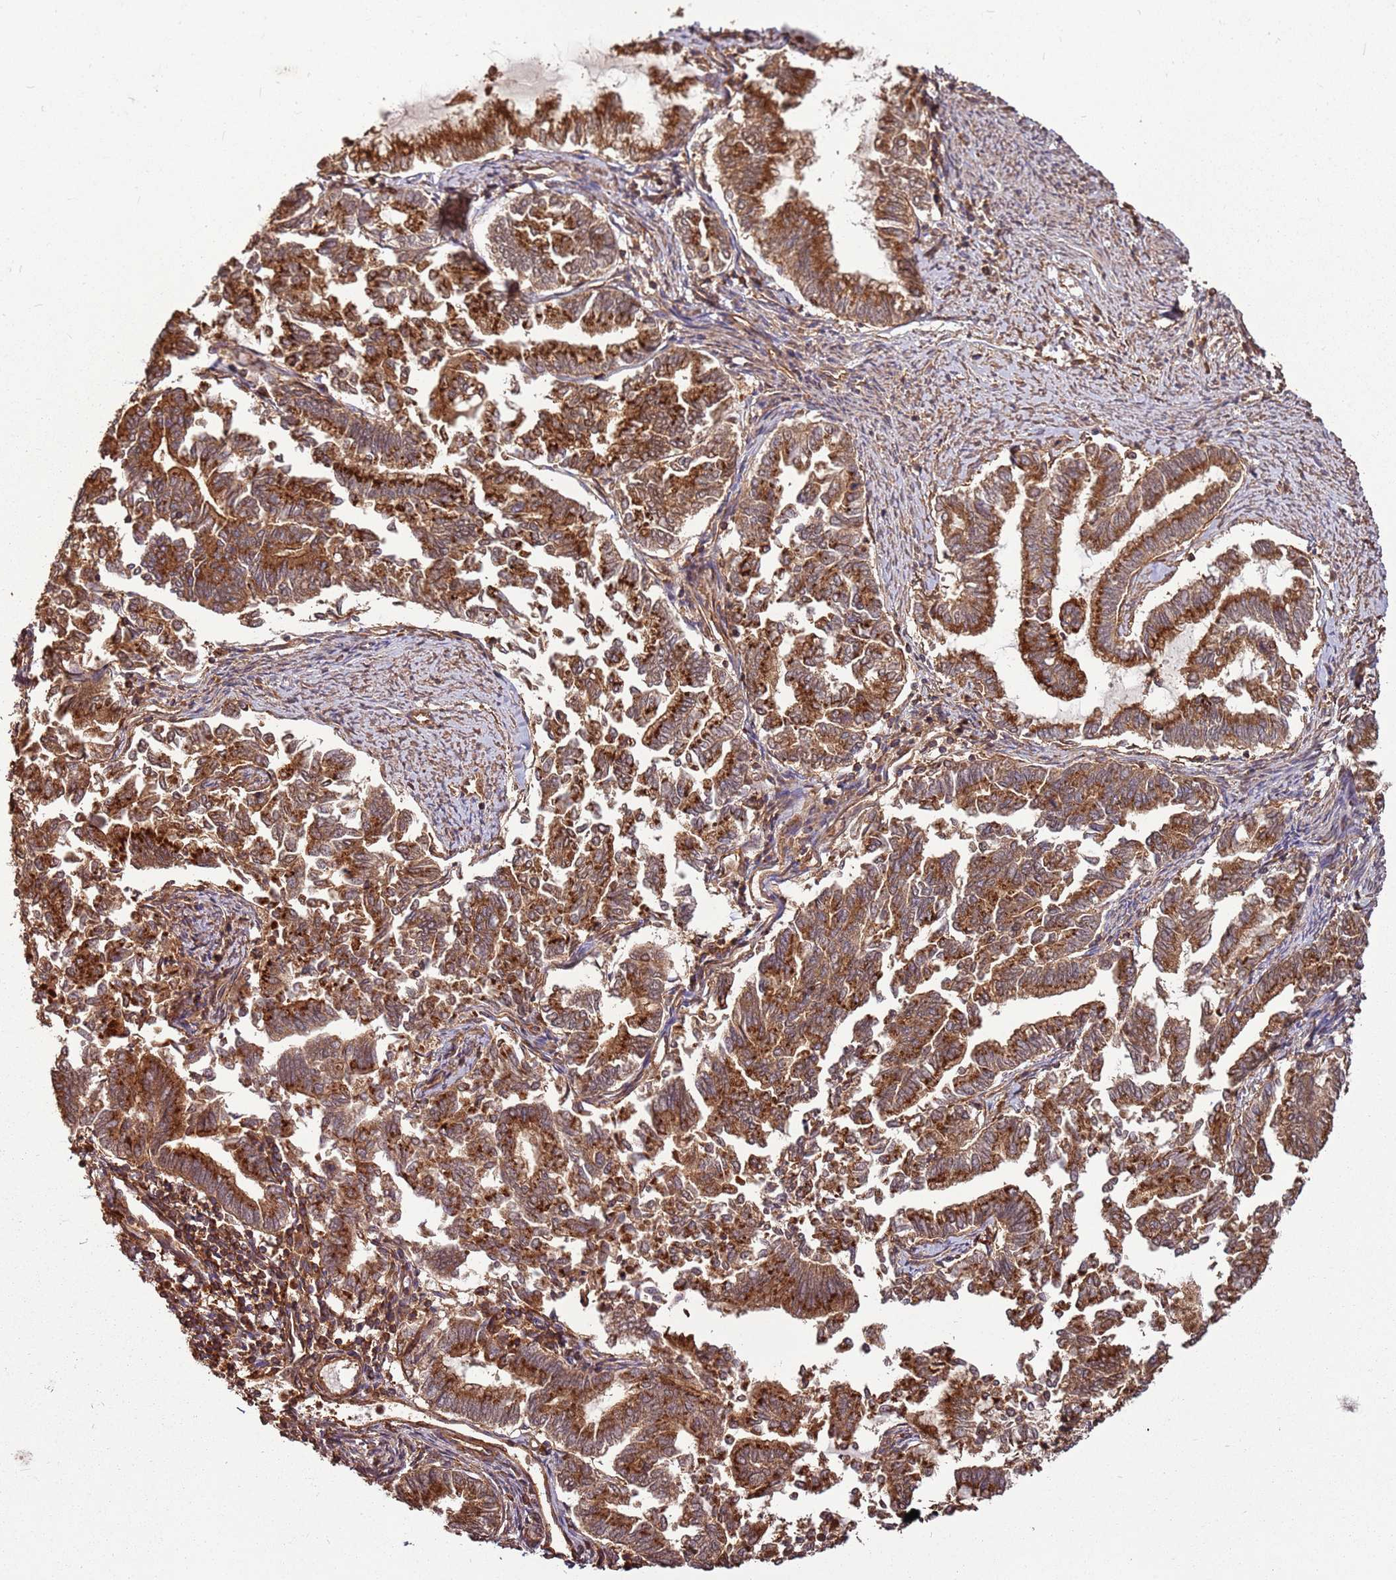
{"staining": {"intensity": "strong", "quantity": ">75%", "location": "cytoplasmic/membranous"}, "tissue": "endometrial cancer", "cell_type": "Tumor cells", "image_type": "cancer", "snomed": [{"axis": "morphology", "description": "Adenocarcinoma, NOS"}, {"axis": "topography", "description": "Endometrium"}], "caption": "Protein expression analysis of human endometrial adenocarcinoma reveals strong cytoplasmic/membranous expression in approximately >75% of tumor cells. (IHC, brightfield microscopy, high magnification).", "gene": "ACVR2A", "patient": {"sex": "female", "age": 79}}